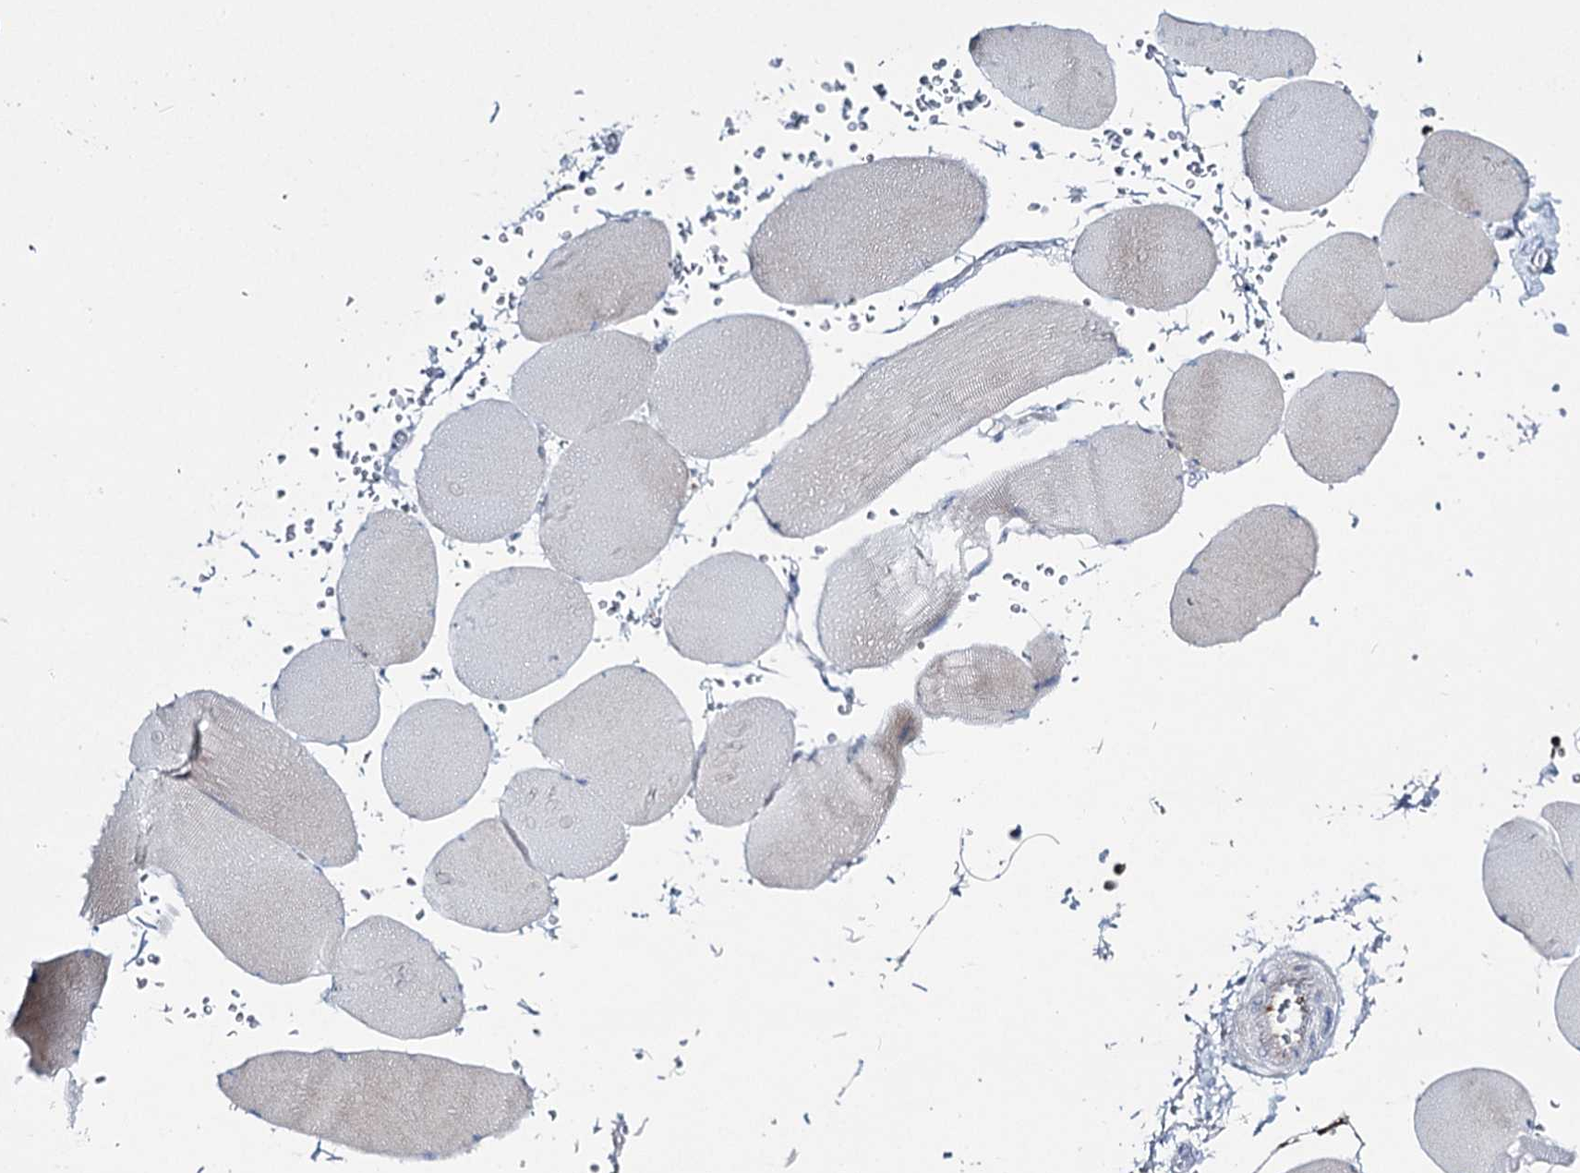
{"staining": {"intensity": "negative", "quantity": "none", "location": "none"}, "tissue": "skeletal muscle", "cell_type": "Myocytes", "image_type": "normal", "snomed": [{"axis": "morphology", "description": "Normal tissue, NOS"}, {"axis": "topography", "description": "Skeletal muscle"}, {"axis": "topography", "description": "Head-Neck"}], "caption": "Immunohistochemical staining of benign human skeletal muscle demonstrates no significant positivity in myocytes.", "gene": "CCDC88A", "patient": {"sex": "male", "age": 66}}